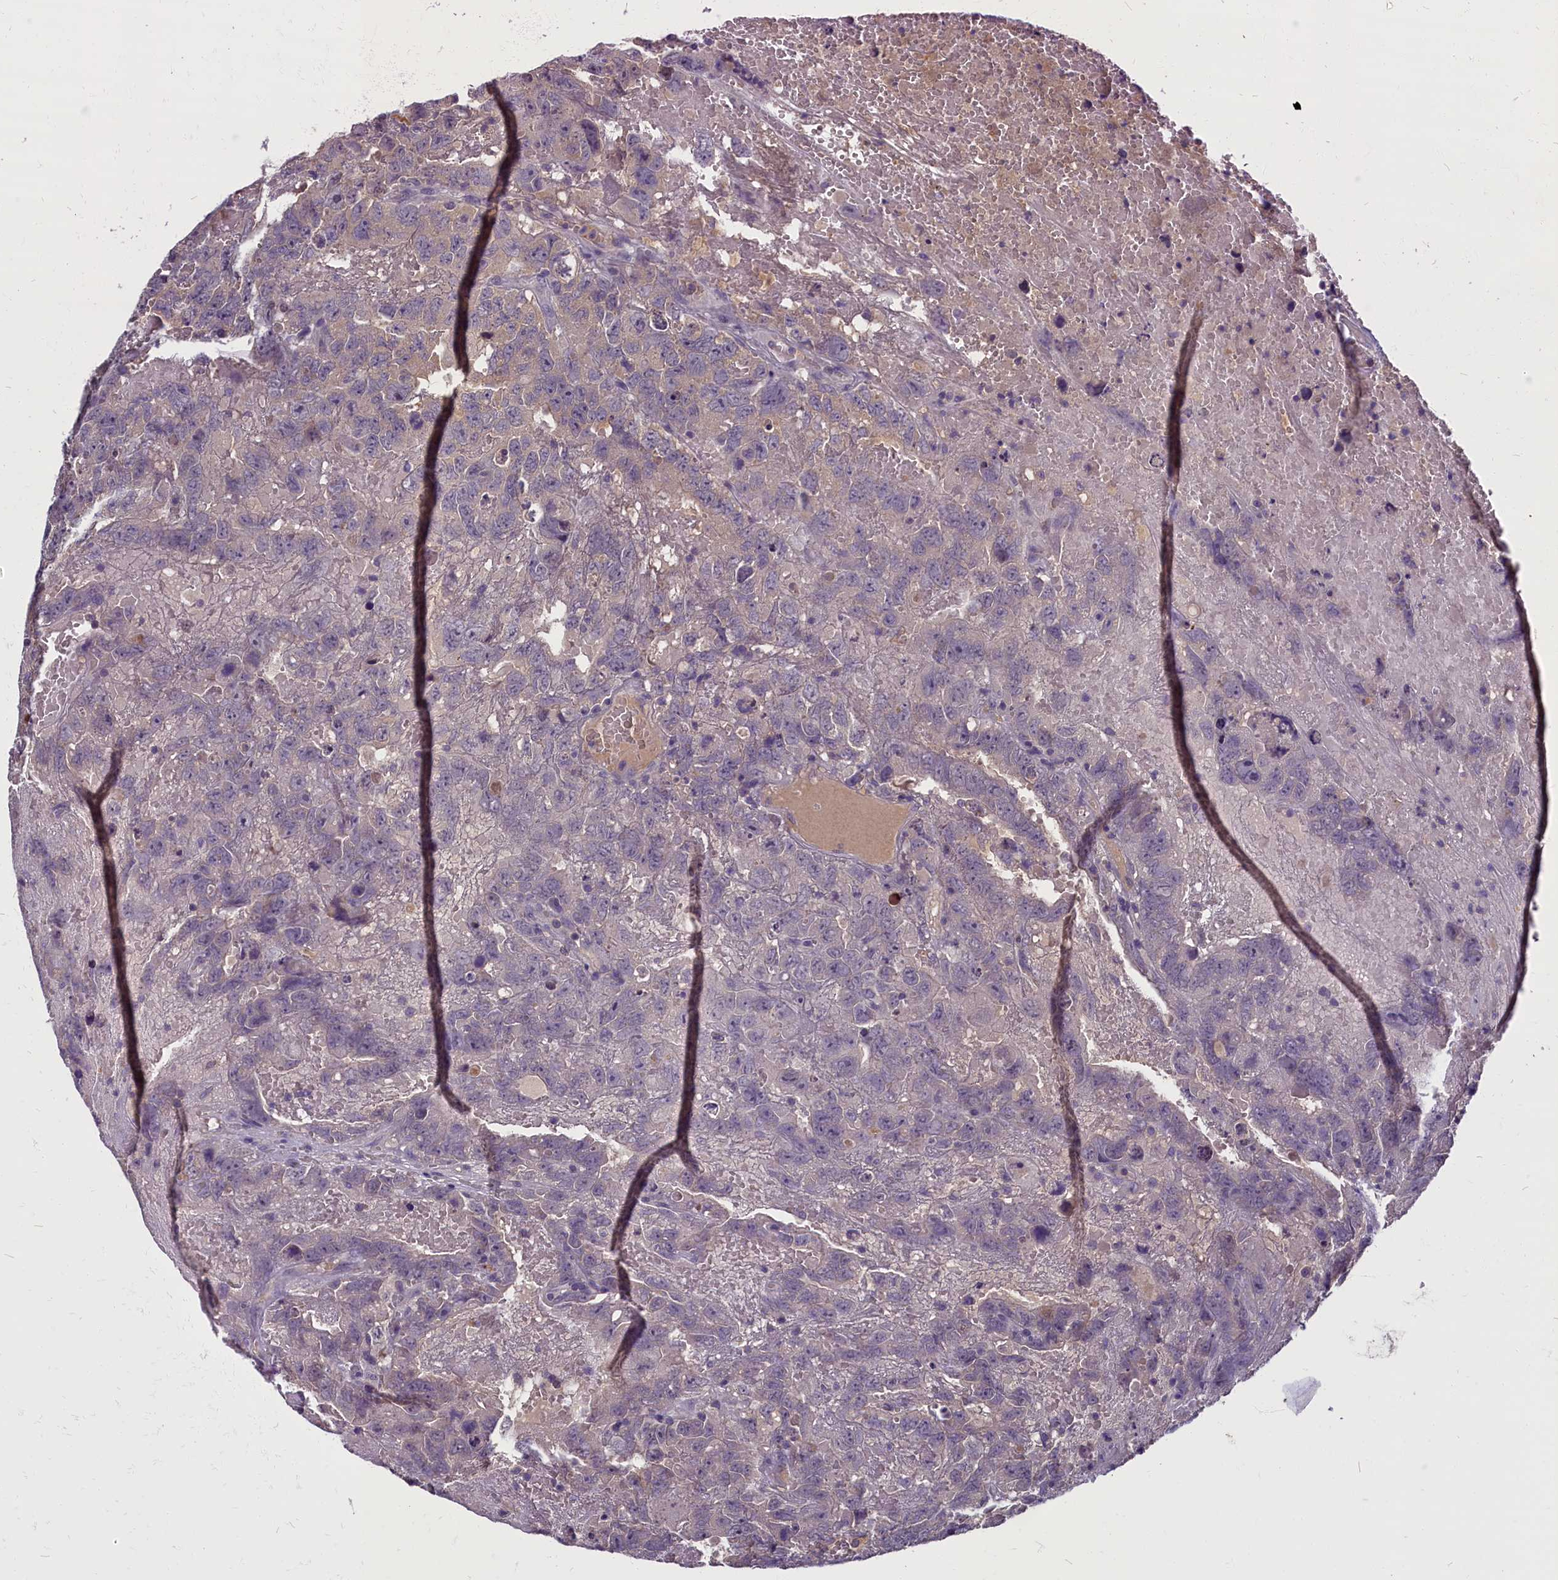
{"staining": {"intensity": "negative", "quantity": "none", "location": "none"}, "tissue": "testis cancer", "cell_type": "Tumor cells", "image_type": "cancer", "snomed": [{"axis": "morphology", "description": "Carcinoma, Embryonal, NOS"}, {"axis": "topography", "description": "Testis"}], "caption": "The immunohistochemistry (IHC) image has no significant positivity in tumor cells of testis cancer tissue.", "gene": "SV2C", "patient": {"sex": "male", "age": 45}}